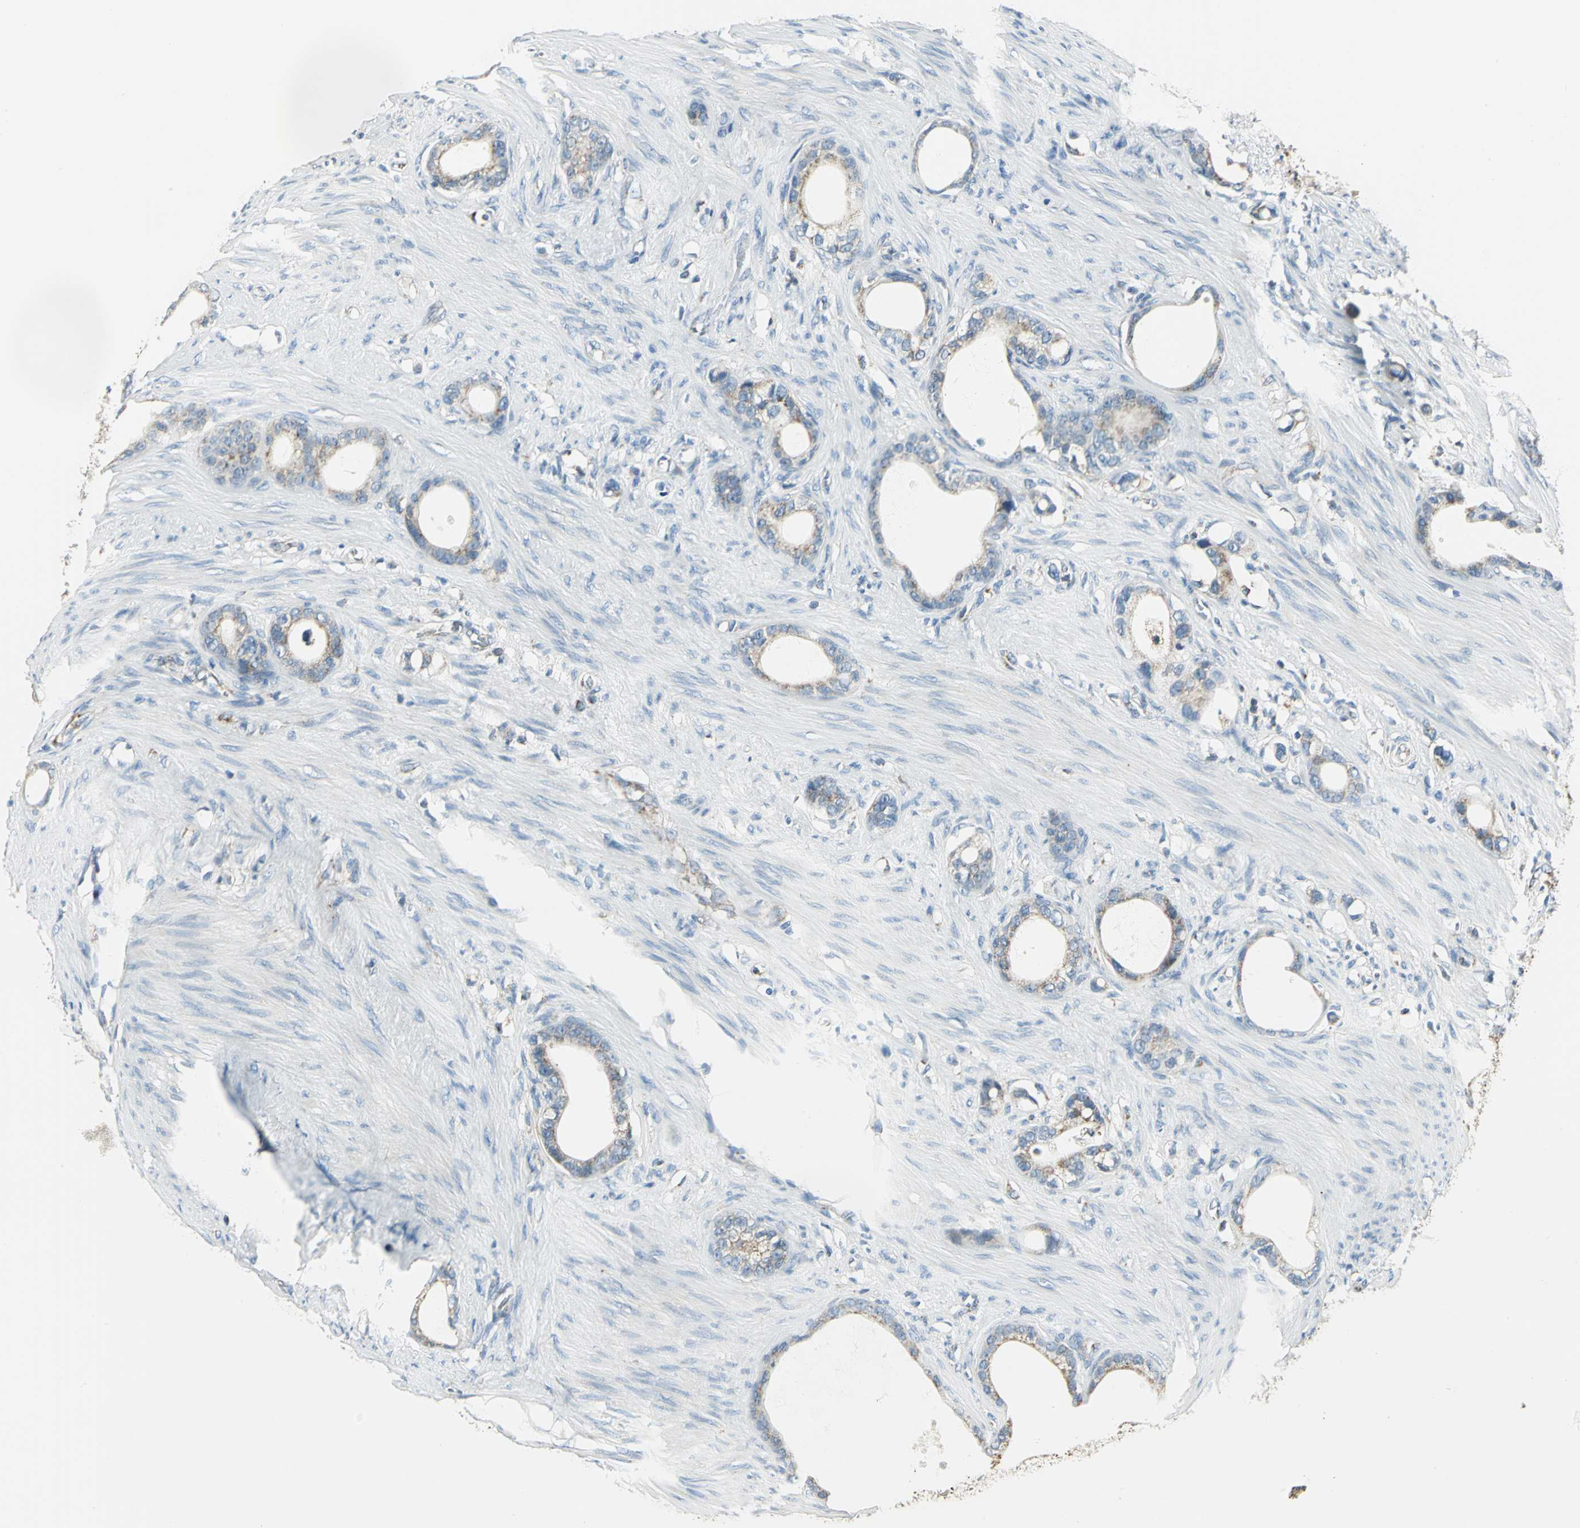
{"staining": {"intensity": "weak", "quantity": "25%-75%", "location": "cytoplasmic/membranous"}, "tissue": "stomach cancer", "cell_type": "Tumor cells", "image_type": "cancer", "snomed": [{"axis": "morphology", "description": "Adenocarcinoma, NOS"}, {"axis": "topography", "description": "Stomach"}], "caption": "Stomach cancer stained with a brown dye displays weak cytoplasmic/membranous positive expression in about 25%-75% of tumor cells.", "gene": "ACADM", "patient": {"sex": "female", "age": 75}}